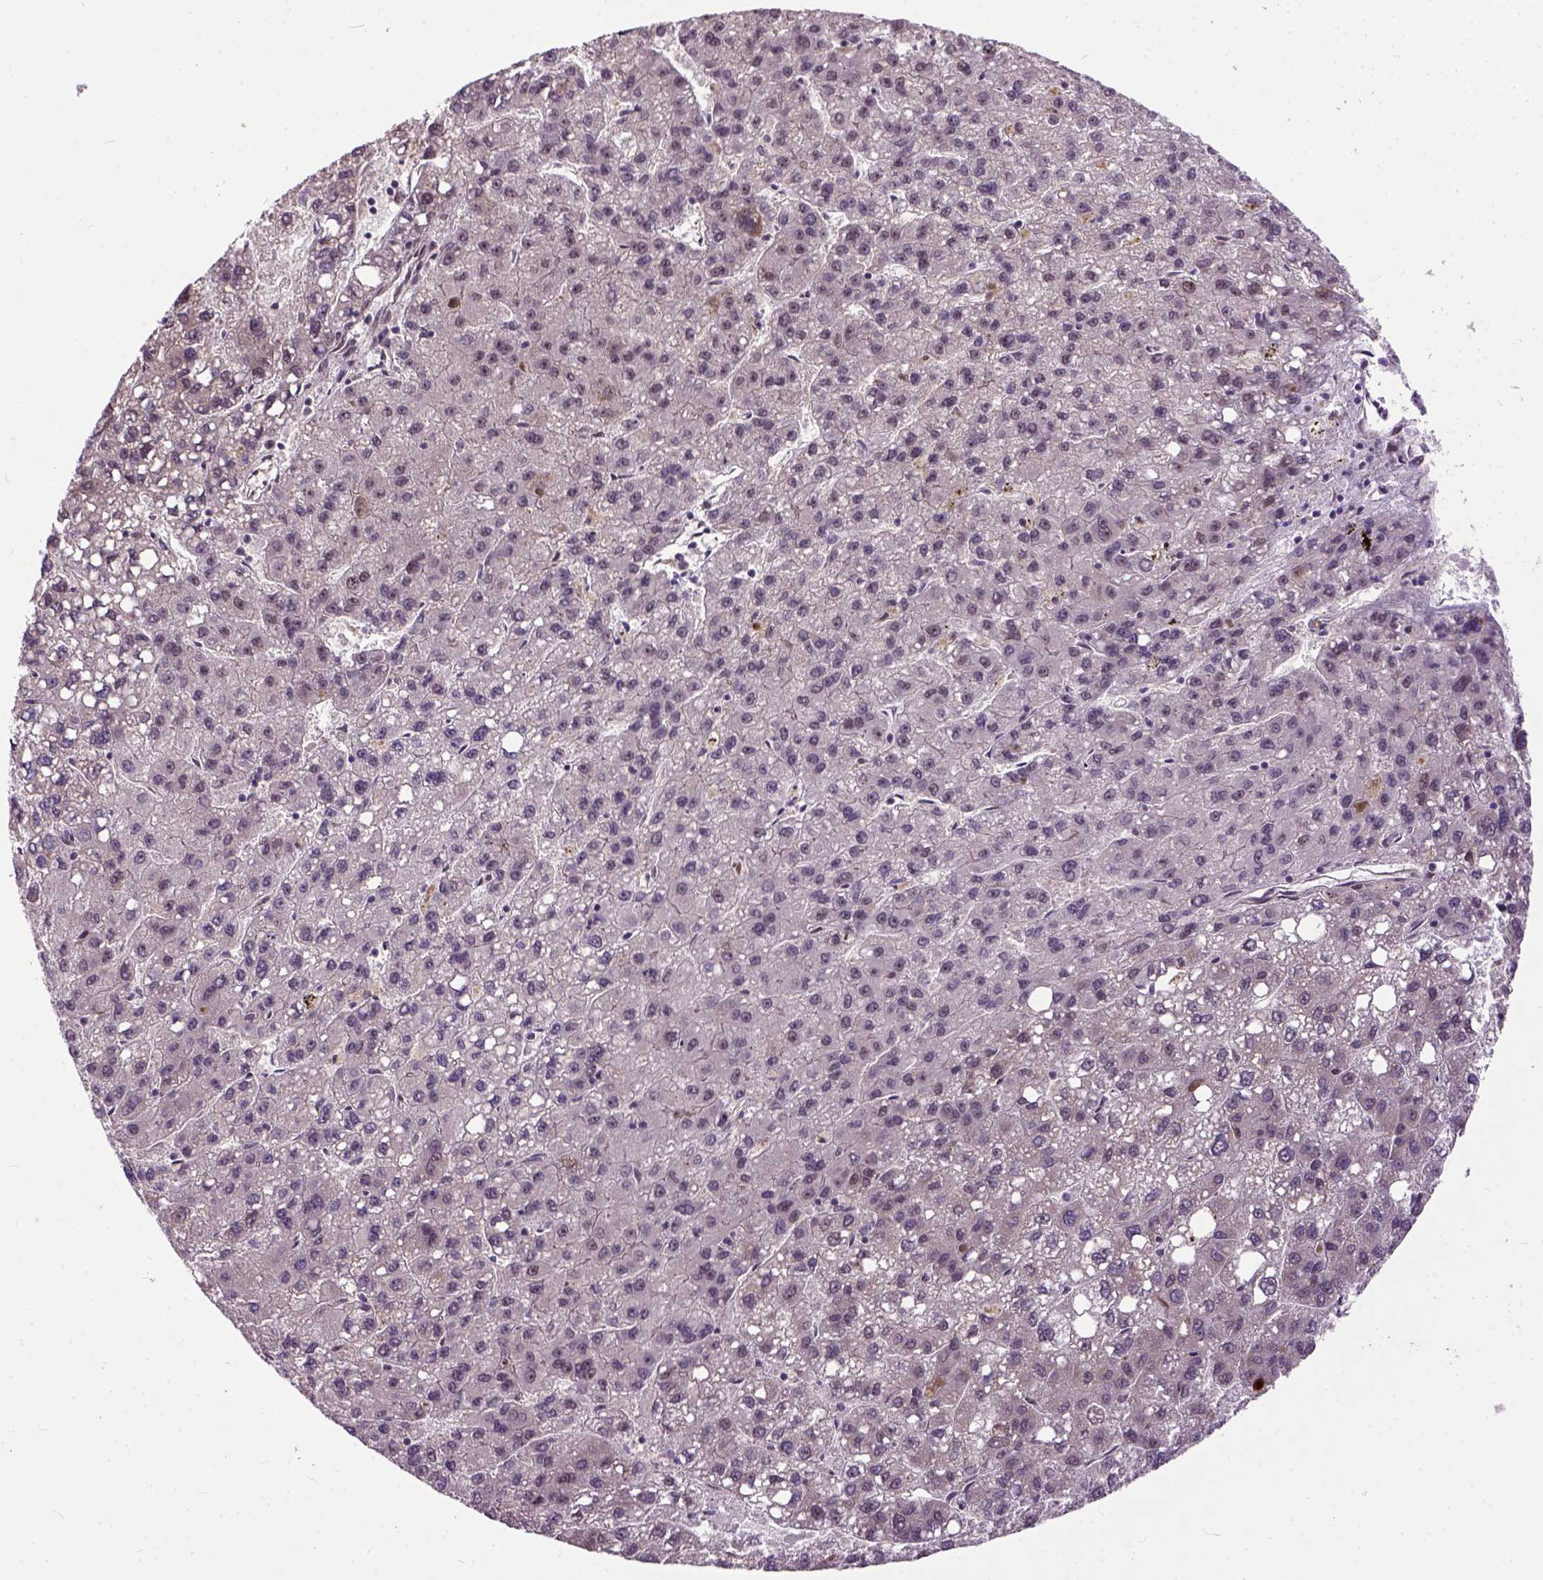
{"staining": {"intensity": "weak", "quantity": "<25%", "location": "nuclear"}, "tissue": "liver cancer", "cell_type": "Tumor cells", "image_type": "cancer", "snomed": [{"axis": "morphology", "description": "Carcinoma, Hepatocellular, NOS"}, {"axis": "topography", "description": "Liver"}], "caption": "This is a histopathology image of immunohistochemistry staining of liver cancer, which shows no positivity in tumor cells. (DAB immunohistochemistry (IHC) visualized using brightfield microscopy, high magnification).", "gene": "ZNF630", "patient": {"sex": "female", "age": 82}}